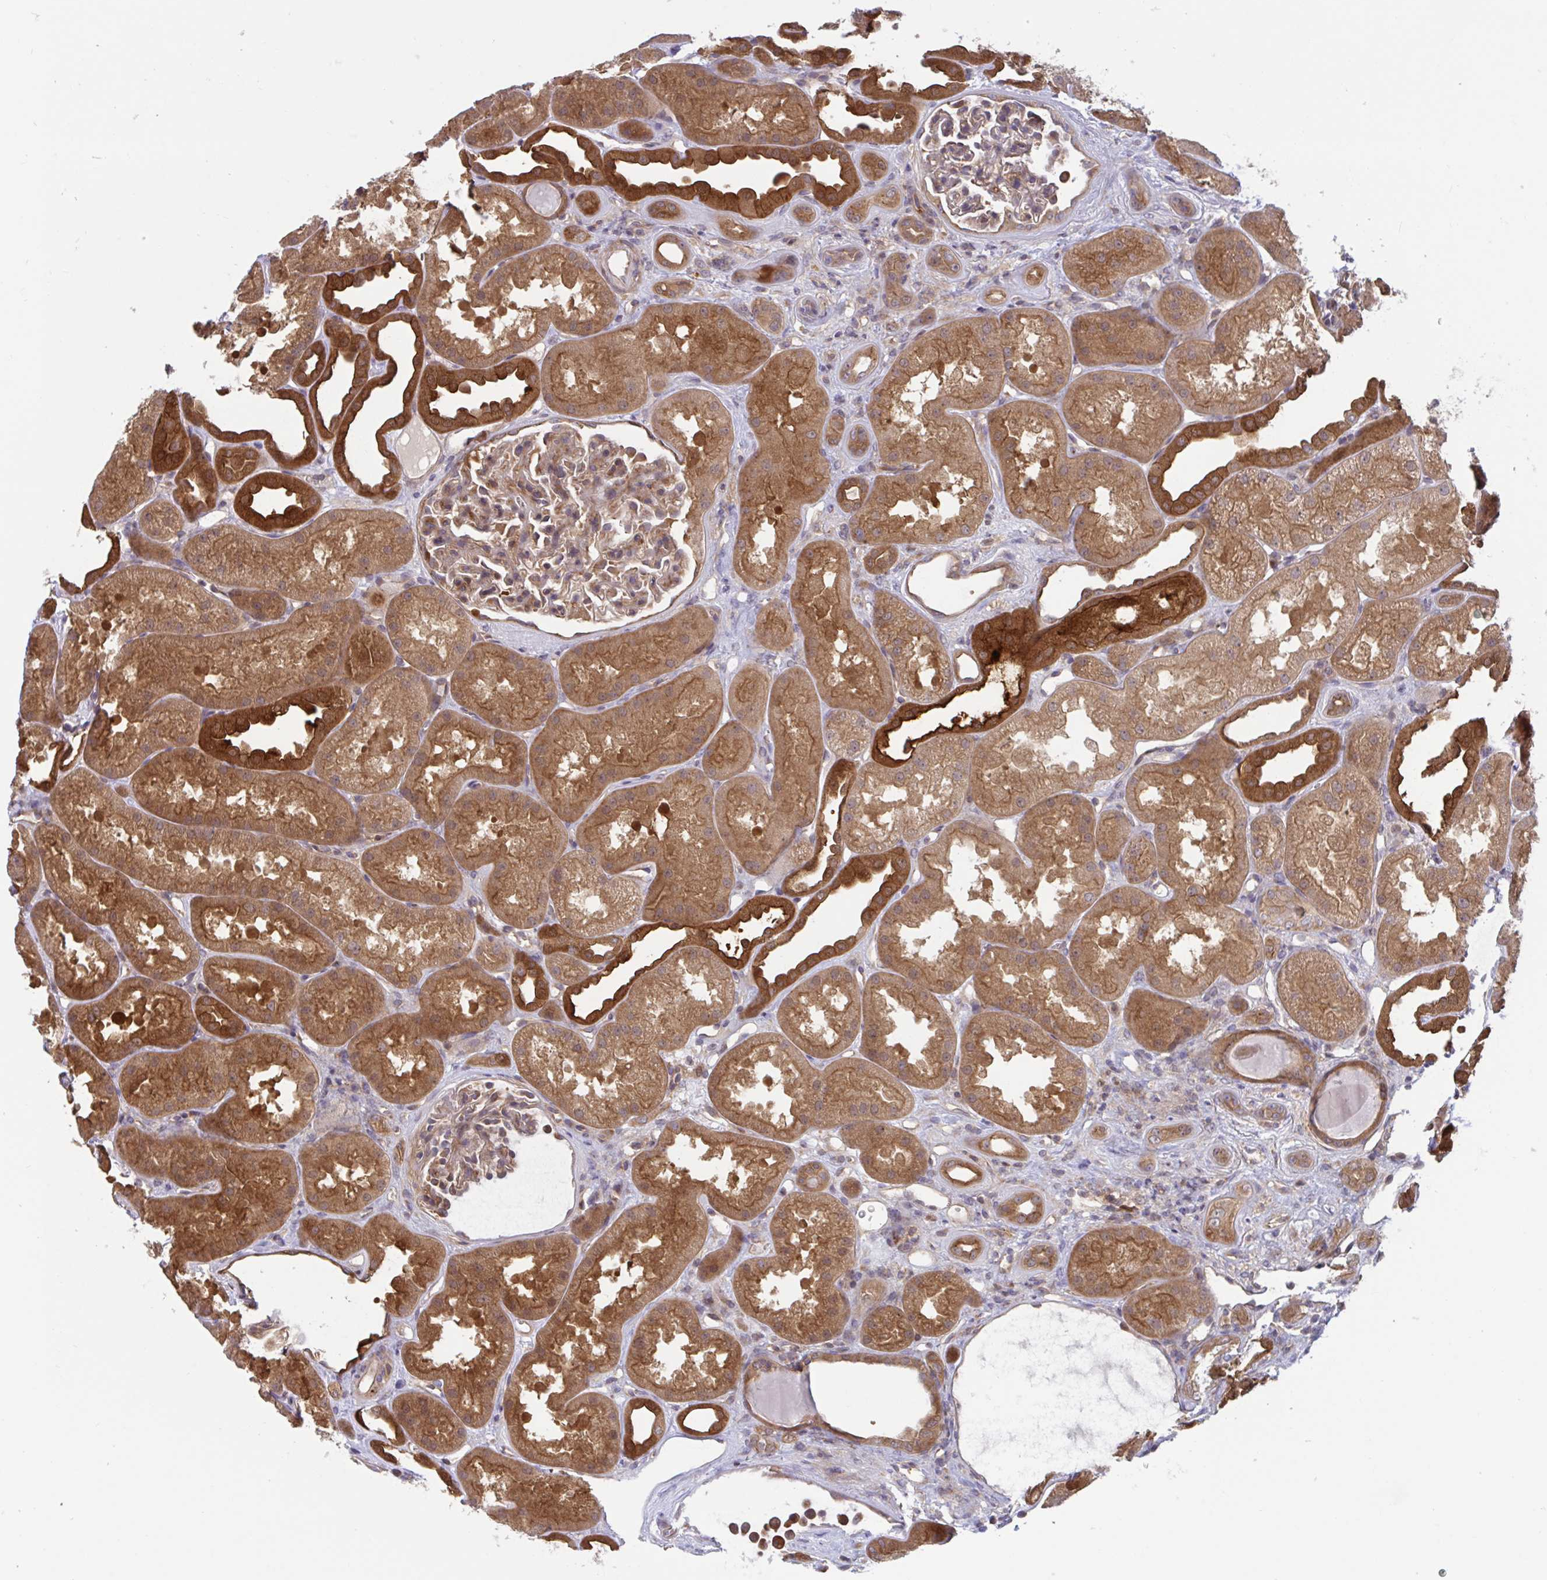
{"staining": {"intensity": "moderate", "quantity": "25%-75%", "location": "cytoplasmic/membranous"}, "tissue": "kidney", "cell_type": "Cells in glomeruli", "image_type": "normal", "snomed": [{"axis": "morphology", "description": "Normal tissue, NOS"}, {"axis": "topography", "description": "Kidney"}], "caption": "Kidney stained with DAB (3,3'-diaminobenzidine) immunohistochemistry demonstrates medium levels of moderate cytoplasmic/membranous expression in approximately 25%-75% of cells in glomeruli.", "gene": "LMNTD2", "patient": {"sex": "male", "age": 61}}